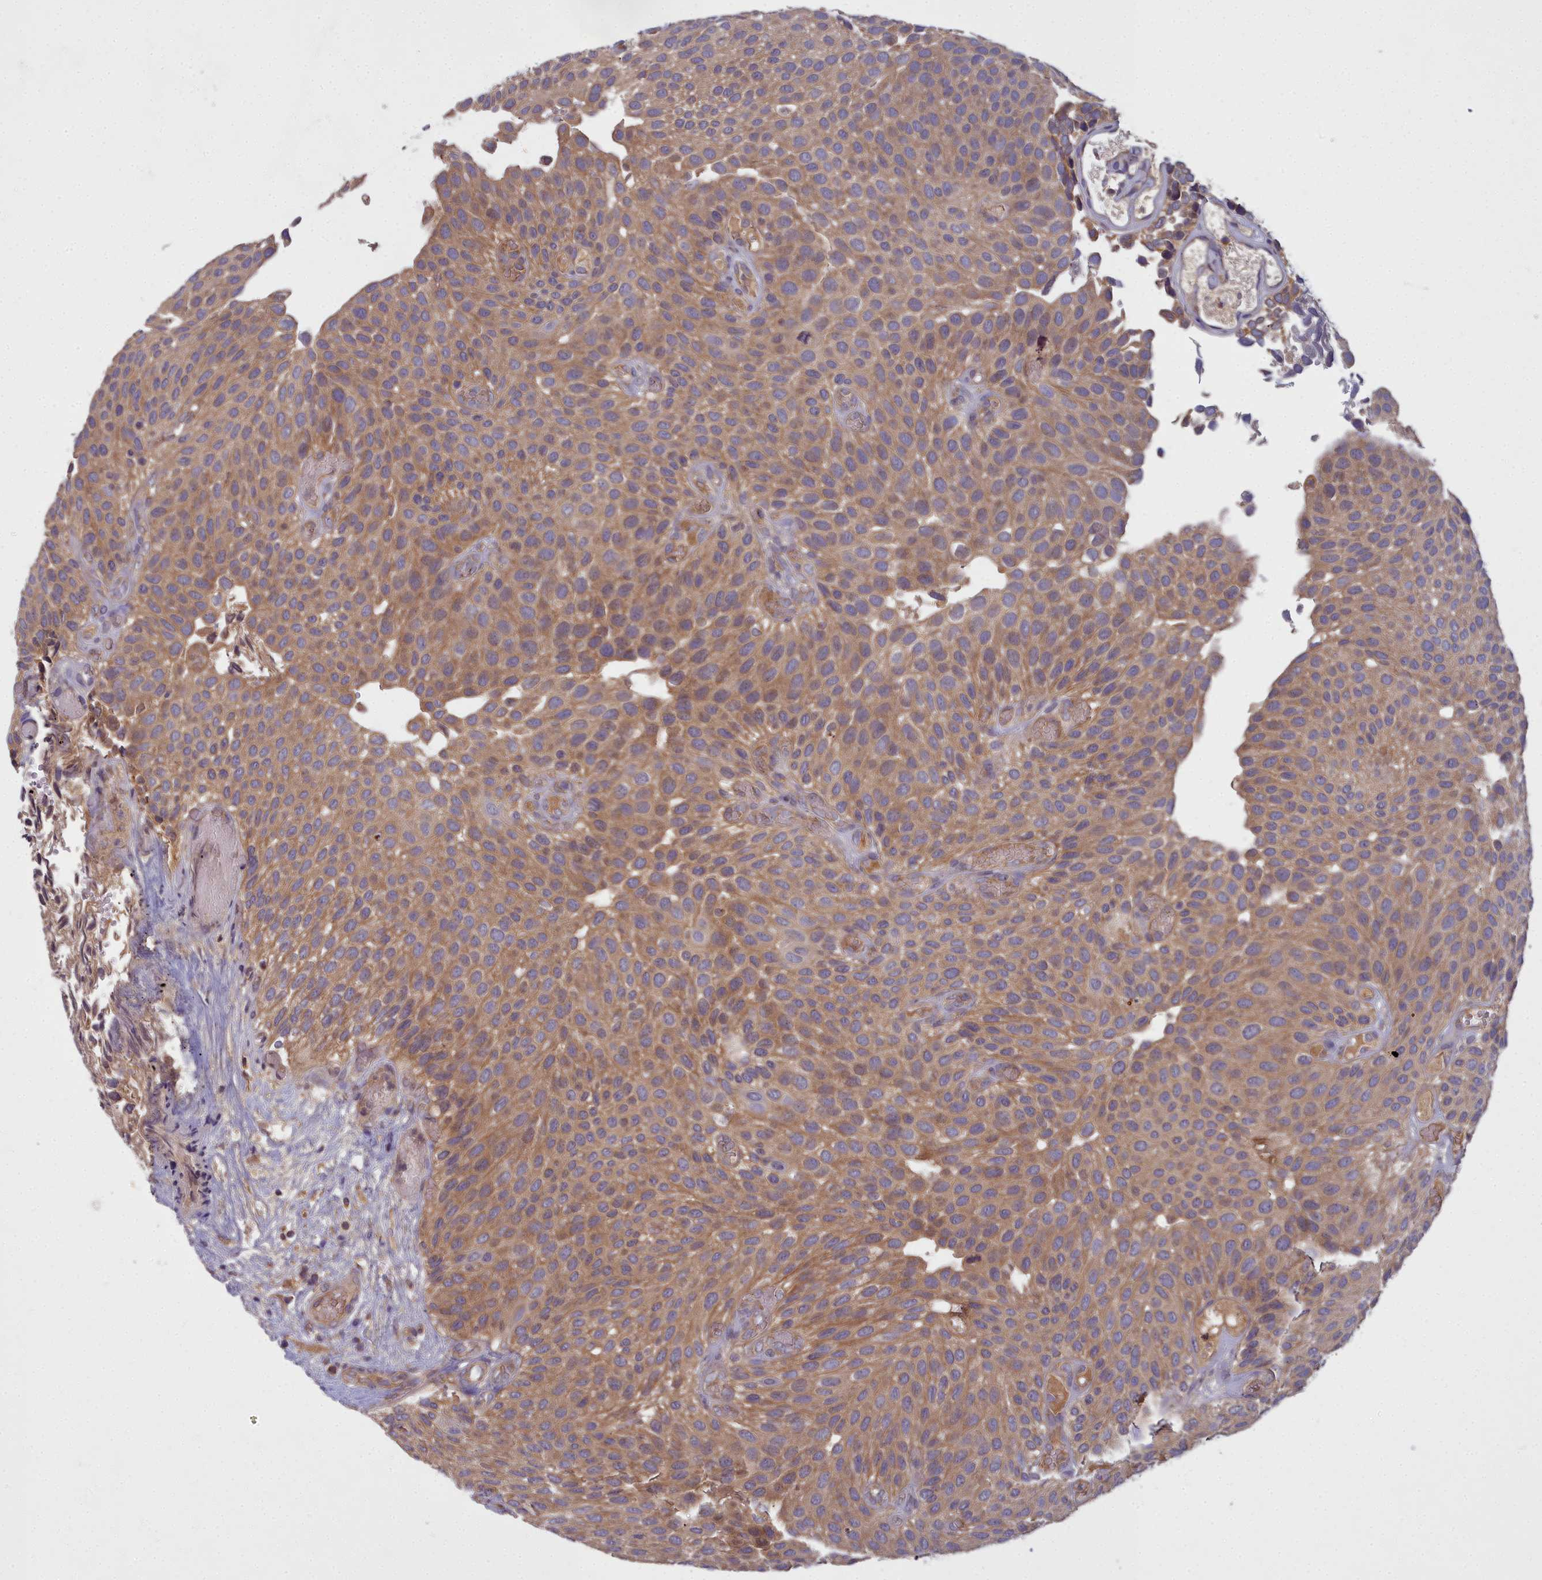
{"staining": {"intensity": "moderate", "quantity": ">75%", "location": "cytoplasmic/membranous"}, "tissue": "urothelial cancer", "cell_type": "Tumor cells", "image_type": "cancer", "snomed": [{"axis": "morphology", "description": "Urothelial carcinoma, Low grade"}, {"axis": "topography", "description": "Urinary bladder"}], "caption": "Tumor cells demonstrate medium levels of moderate cytoplasmic/membranous expression in approximately >75% of cells in human low-grade urothelial carcinoma.", "gene": "CCDC167", "patient": {"sex": "male", "age": 89}}